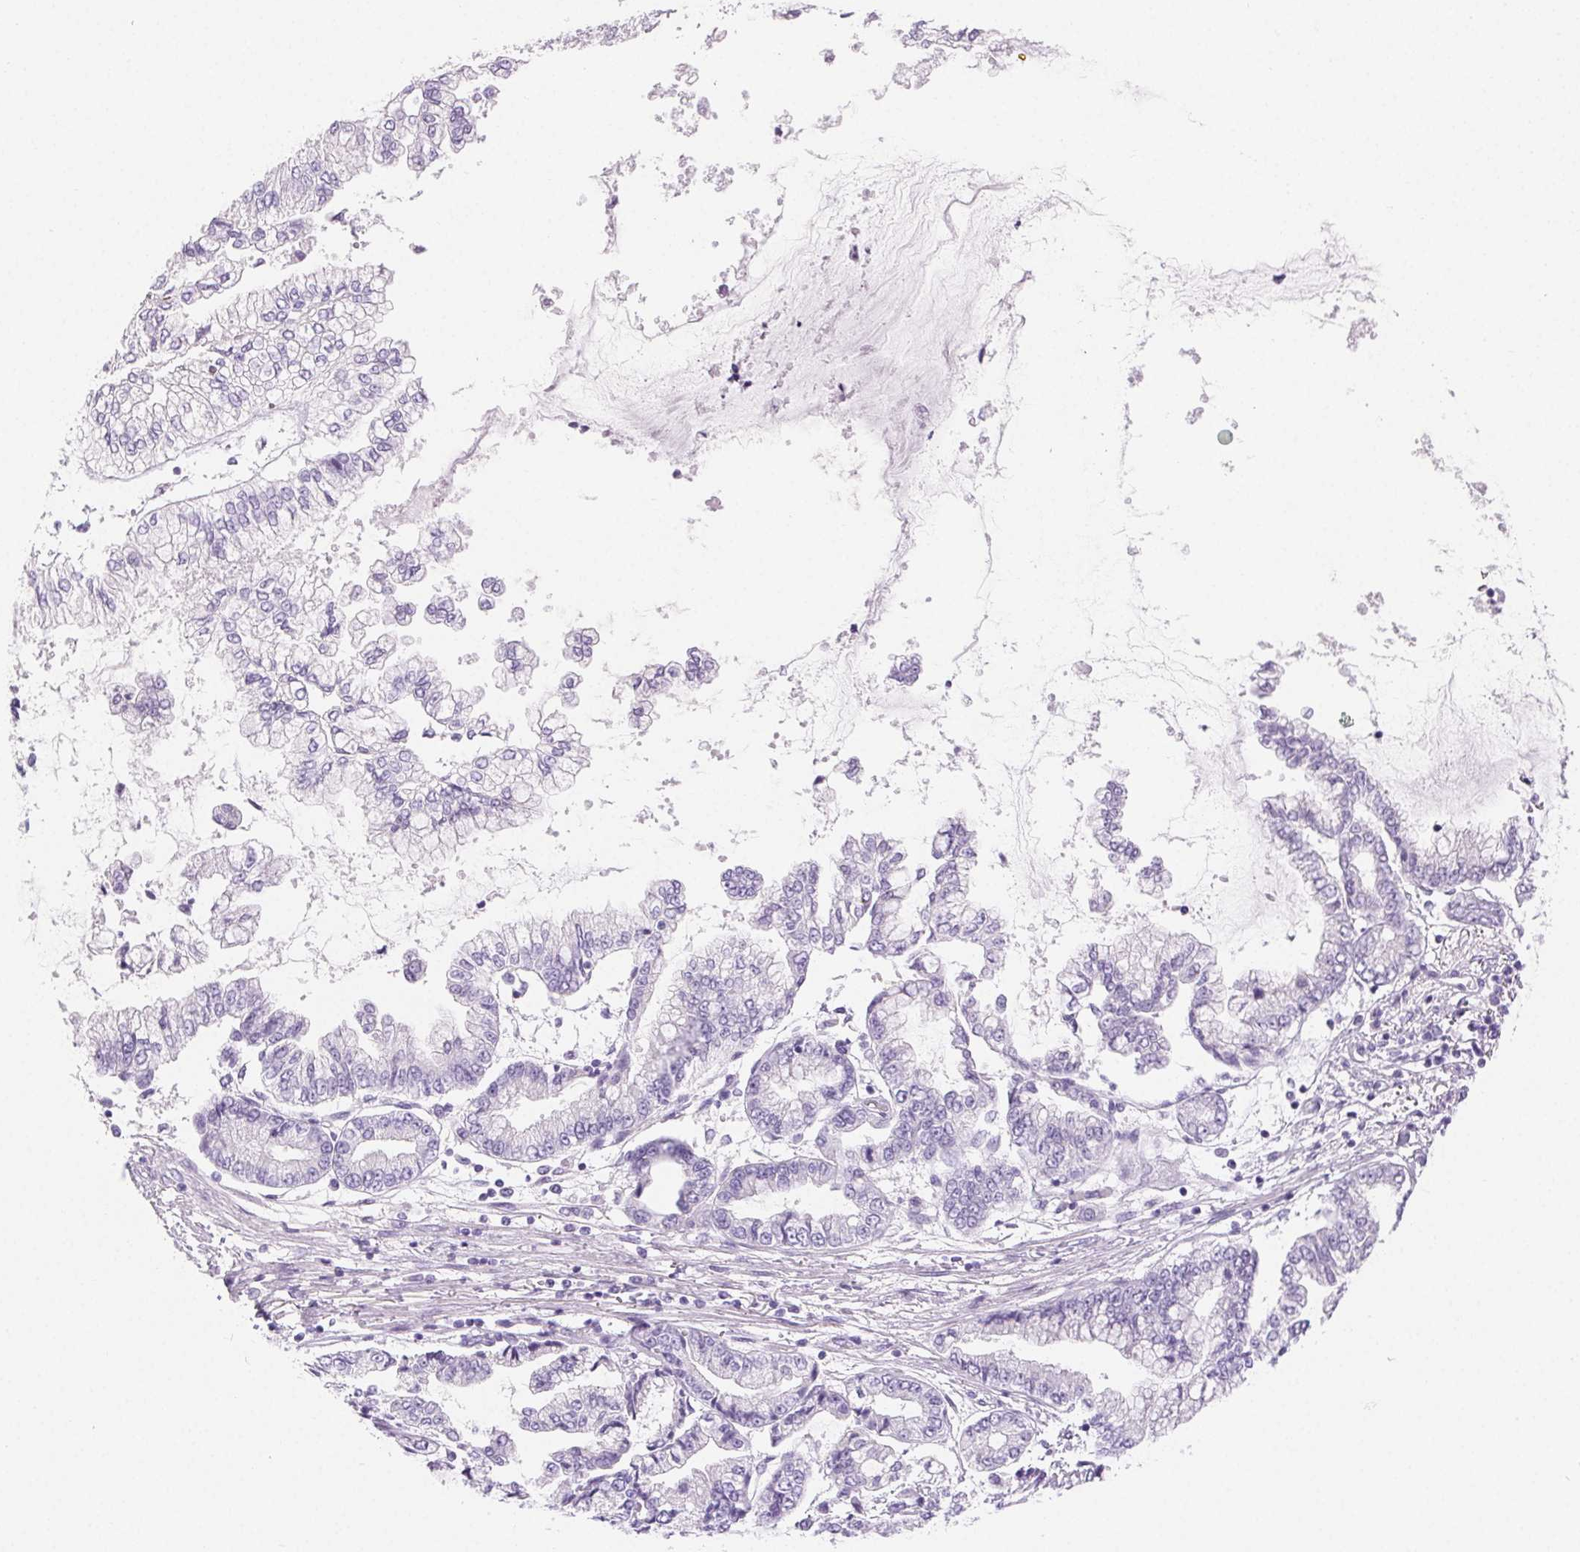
{"staining": {"intensity": "negative", "quantity": "none", "location": "none"}, "tissue": "stomach cancer", "cell_type": "Tumor cells", "image_type": "cancer", "snomed": [{"axis": "morphology", "description": "Adenocarcinoma, NOS"}, {"axis": "topography", "description": "Stomach, upper"}], "caption": "Immunohistochemistry (IHC) histopathology image of stomach cancer stained for a protein (brown), which reveals no staining in tumor cells.", "gene": "CLDN16", "patient": {"sex": "female", "age": 74}}